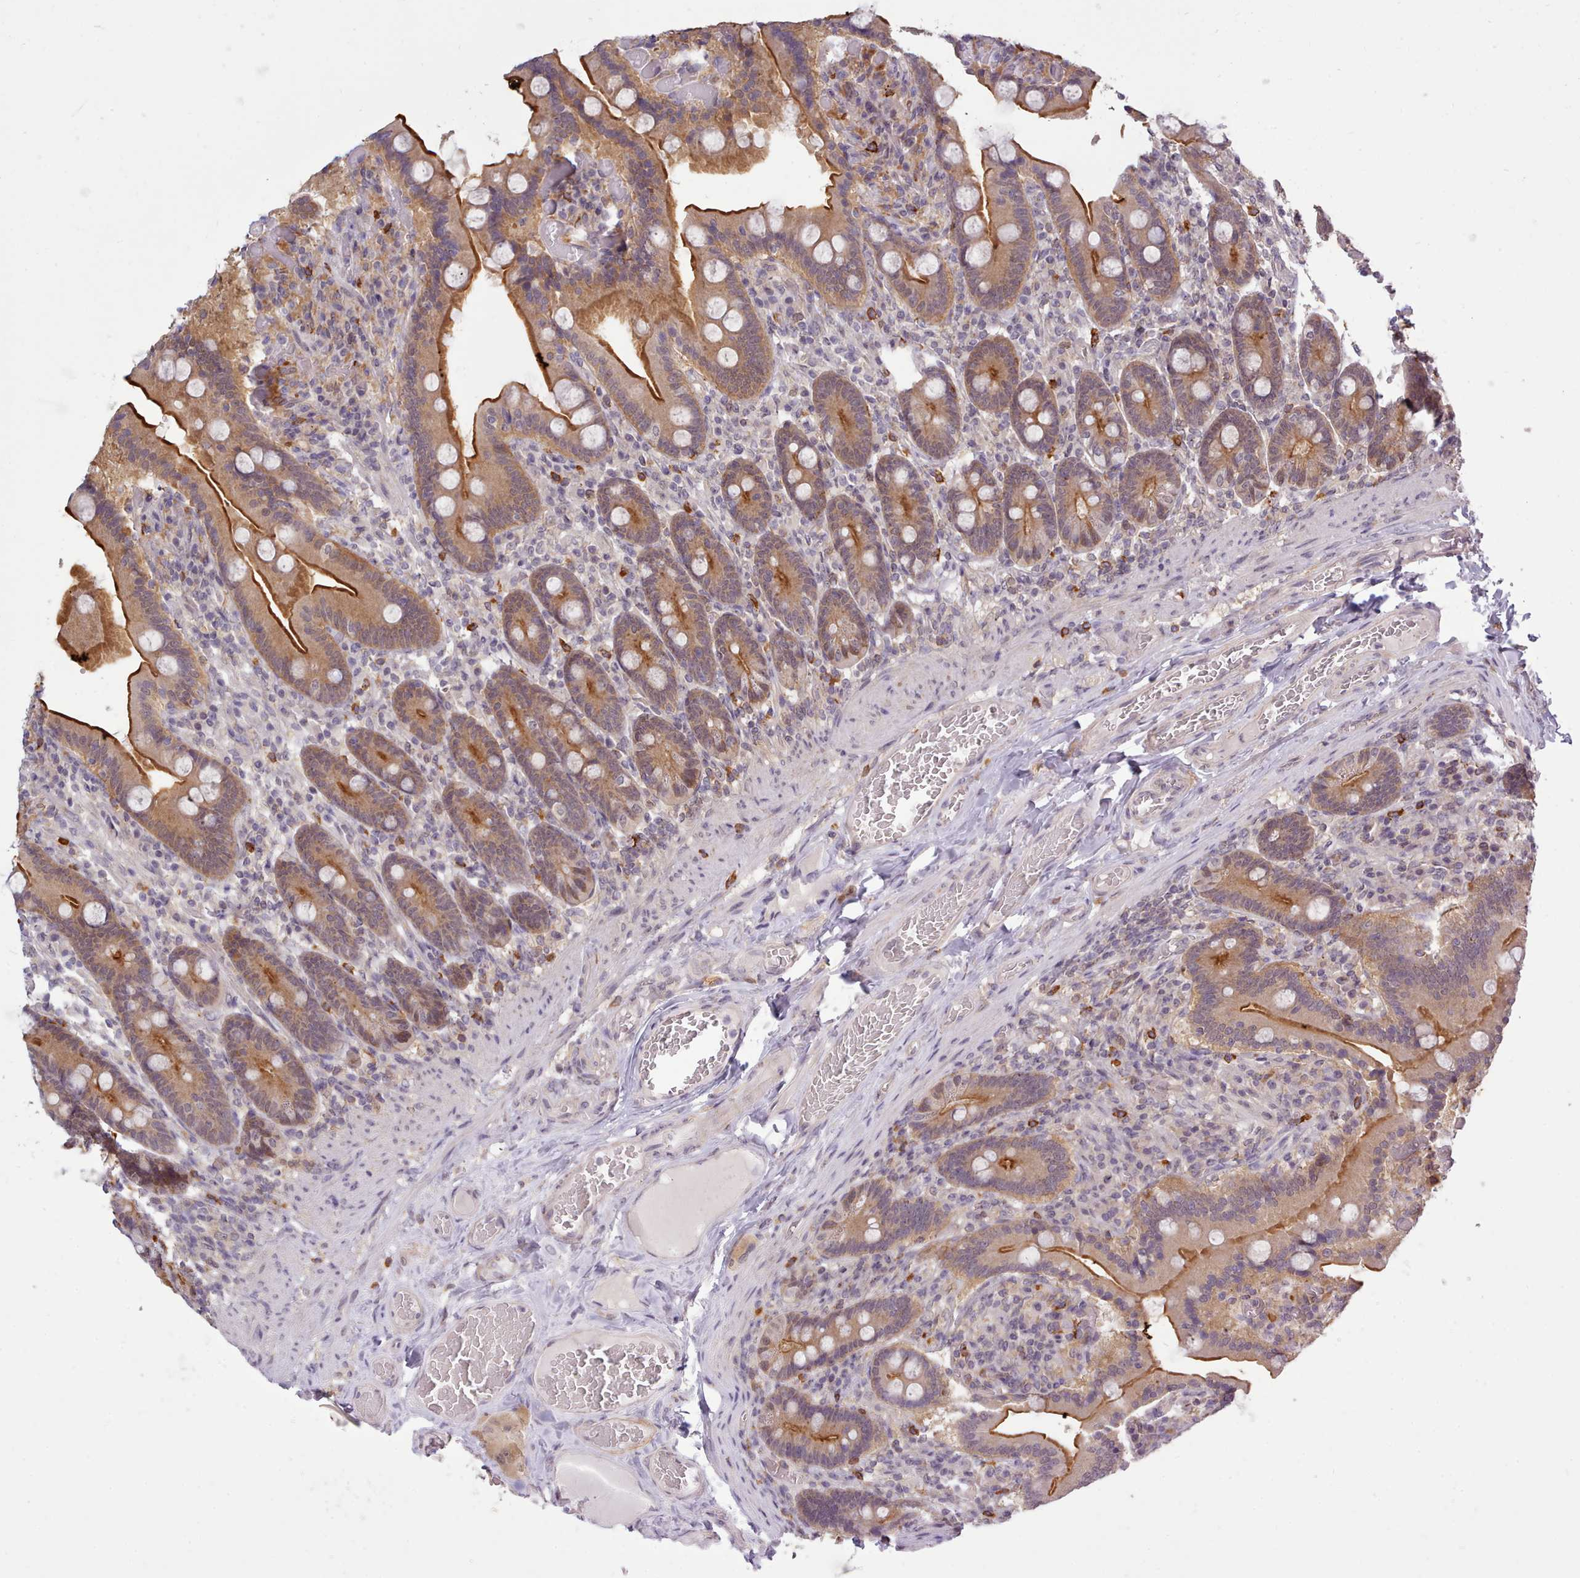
{"staining": {"intensity": "moderate", "quantity": ">75%", "location": "cytoplasmic/membranous"}, "tissue": "duodenum", "cell_type": "Glandular cells", "image_type": "normal", "snomed": [{"axis": "morphology", "description": "Normal tissue, NOS"}, {"axis": "topography", "description": "Duodenum"}], "caption": "Protein staining displays moderate cytoplasmic/membranous staining in about >75% of glandular cells in unremarkable duodenum.", "gene": "ARL17A", "patient": {"sex": "female", "age": 62}}